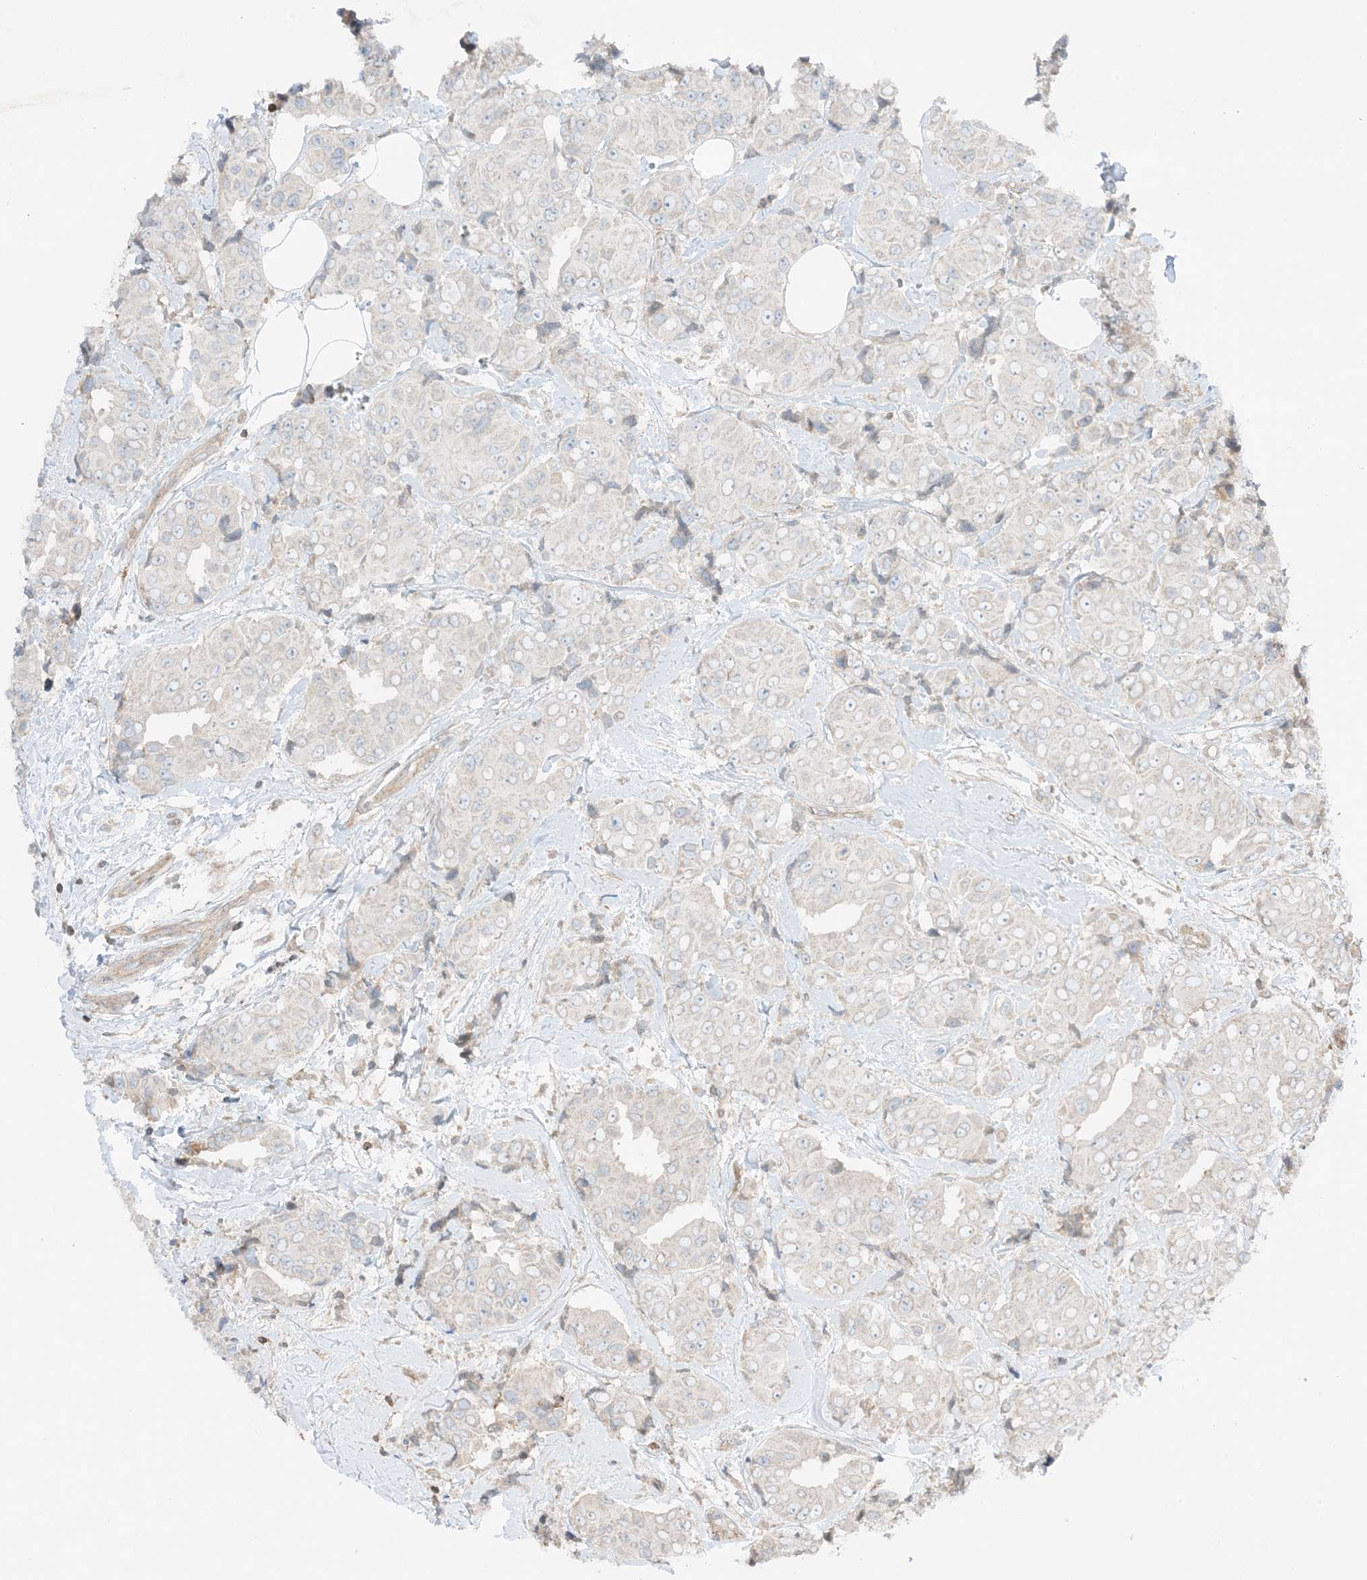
{"staining": {"intensity": "negative", "quantity": "none", "location": "none"}, "tissue": "breast cancer", "cell_type": "Tumor cells", "image_type": "cancer", "snomed": [{"axis": "morphology", "description": "Normal tissue, NOS"}, {"axis": "morphology", "description": "Duct carcinoma"}, {"axis": "topography", "description": "Breast"}], "caption": "Immunohistochemistry (IHC) of human breast cancer (invasive ductal carcinoma) reveals no staining in tumor cells.", "gene": "SLC25A12", "patient": {"sex": "female", "age": 39}}